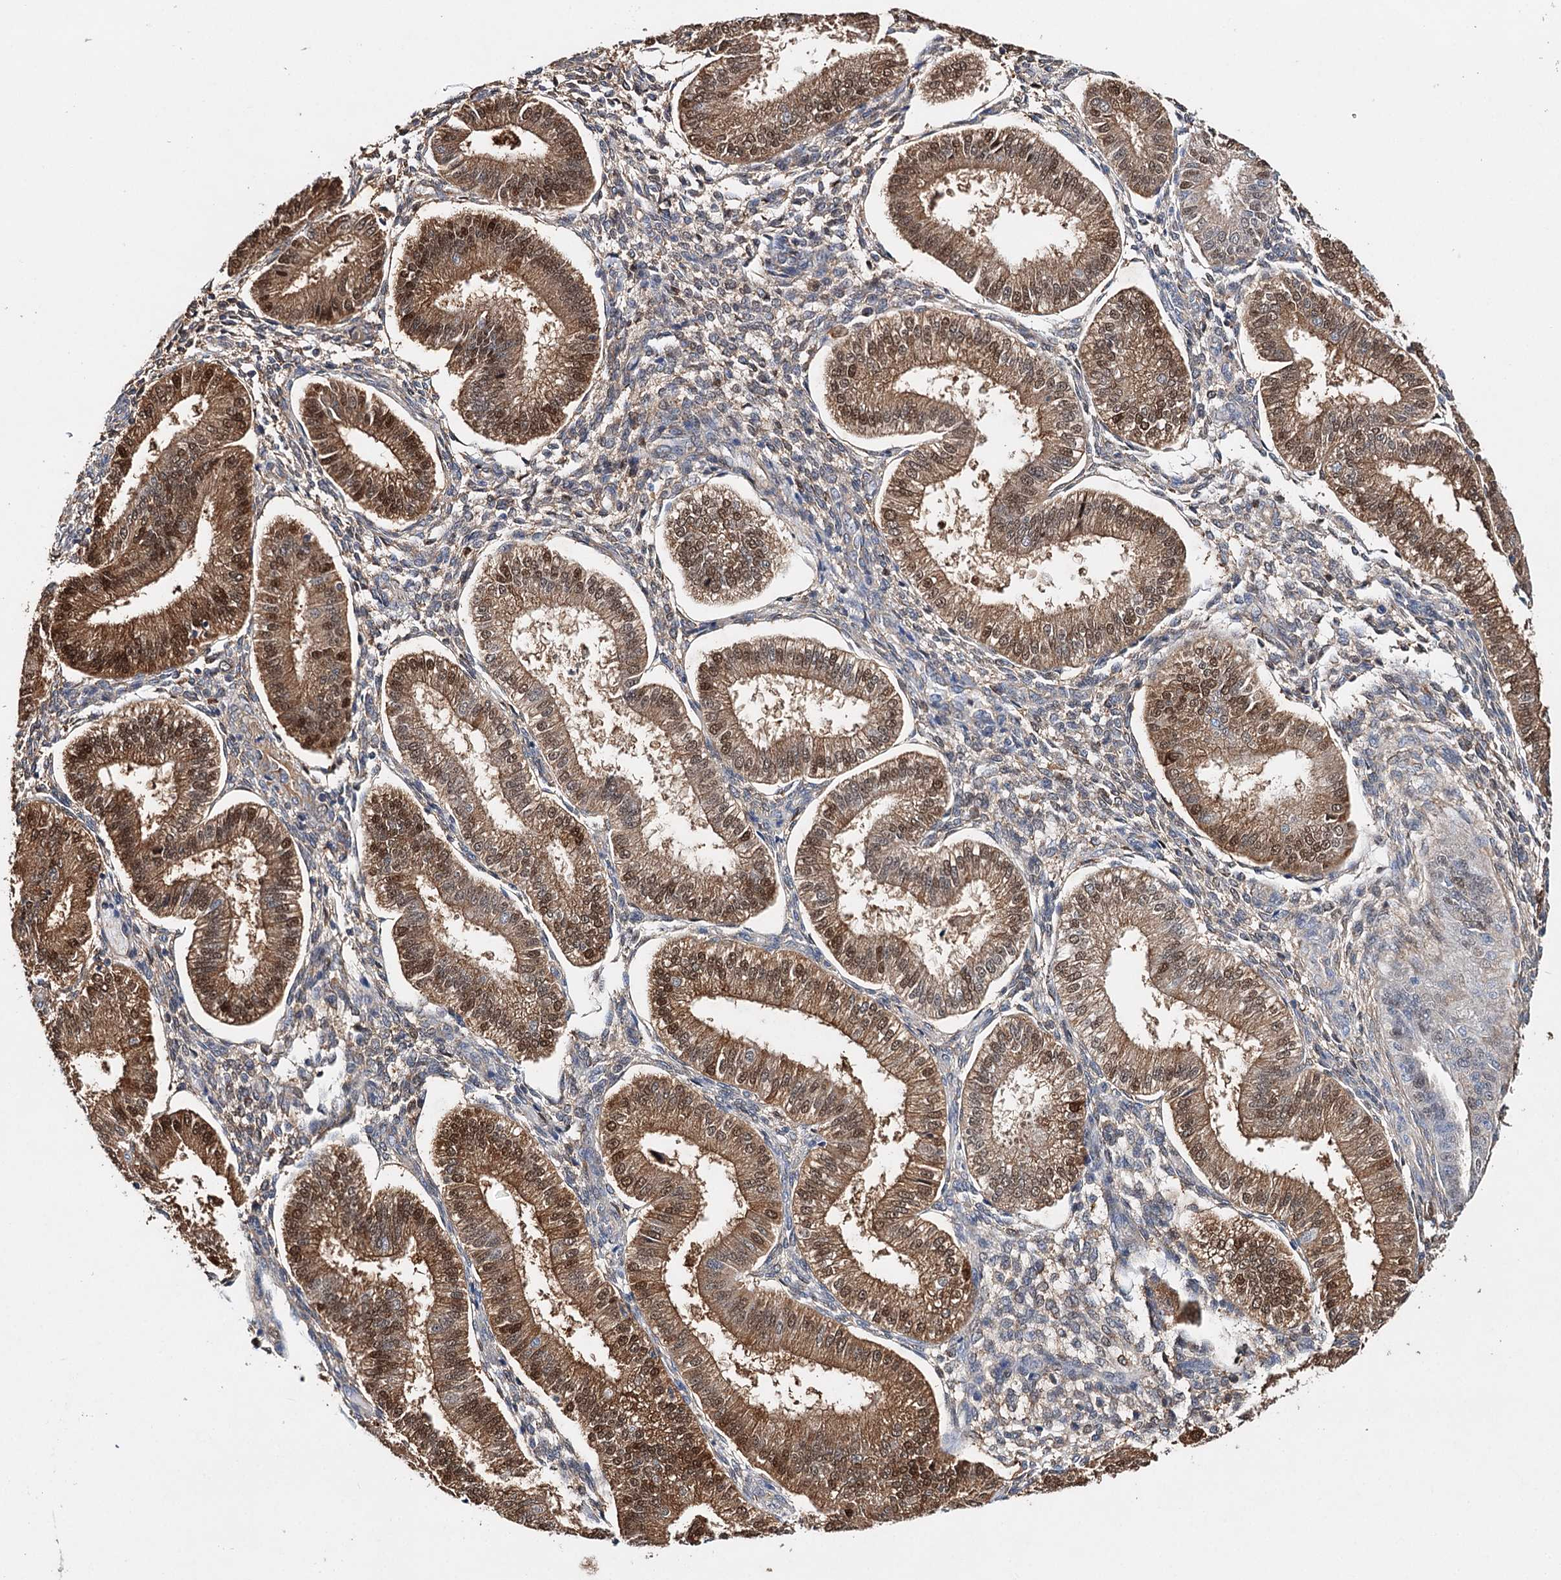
{"staining": {"intensity": "moderate", "quantity": "25%-75%", "location": "cytoplasmic/membranous"}, "tissue": "endometrium", "cell_type": "Cells in endometrial stroma", "image_type": "normal", "snomed": [{"axis": "morphology", "description": "Normal tissue, NOS"}, {"axis": "topography", "description": "Endometrium"}], "caption": "Immunohistochemical staining of unremarkable endometrium displays medium levels of moderate cytoplasmic/membranous positivity in approximately 25%-75% of cells in endometrial stroma.", "gene": "CFAP46", "patient": {"sex": "female", "age": 39}}